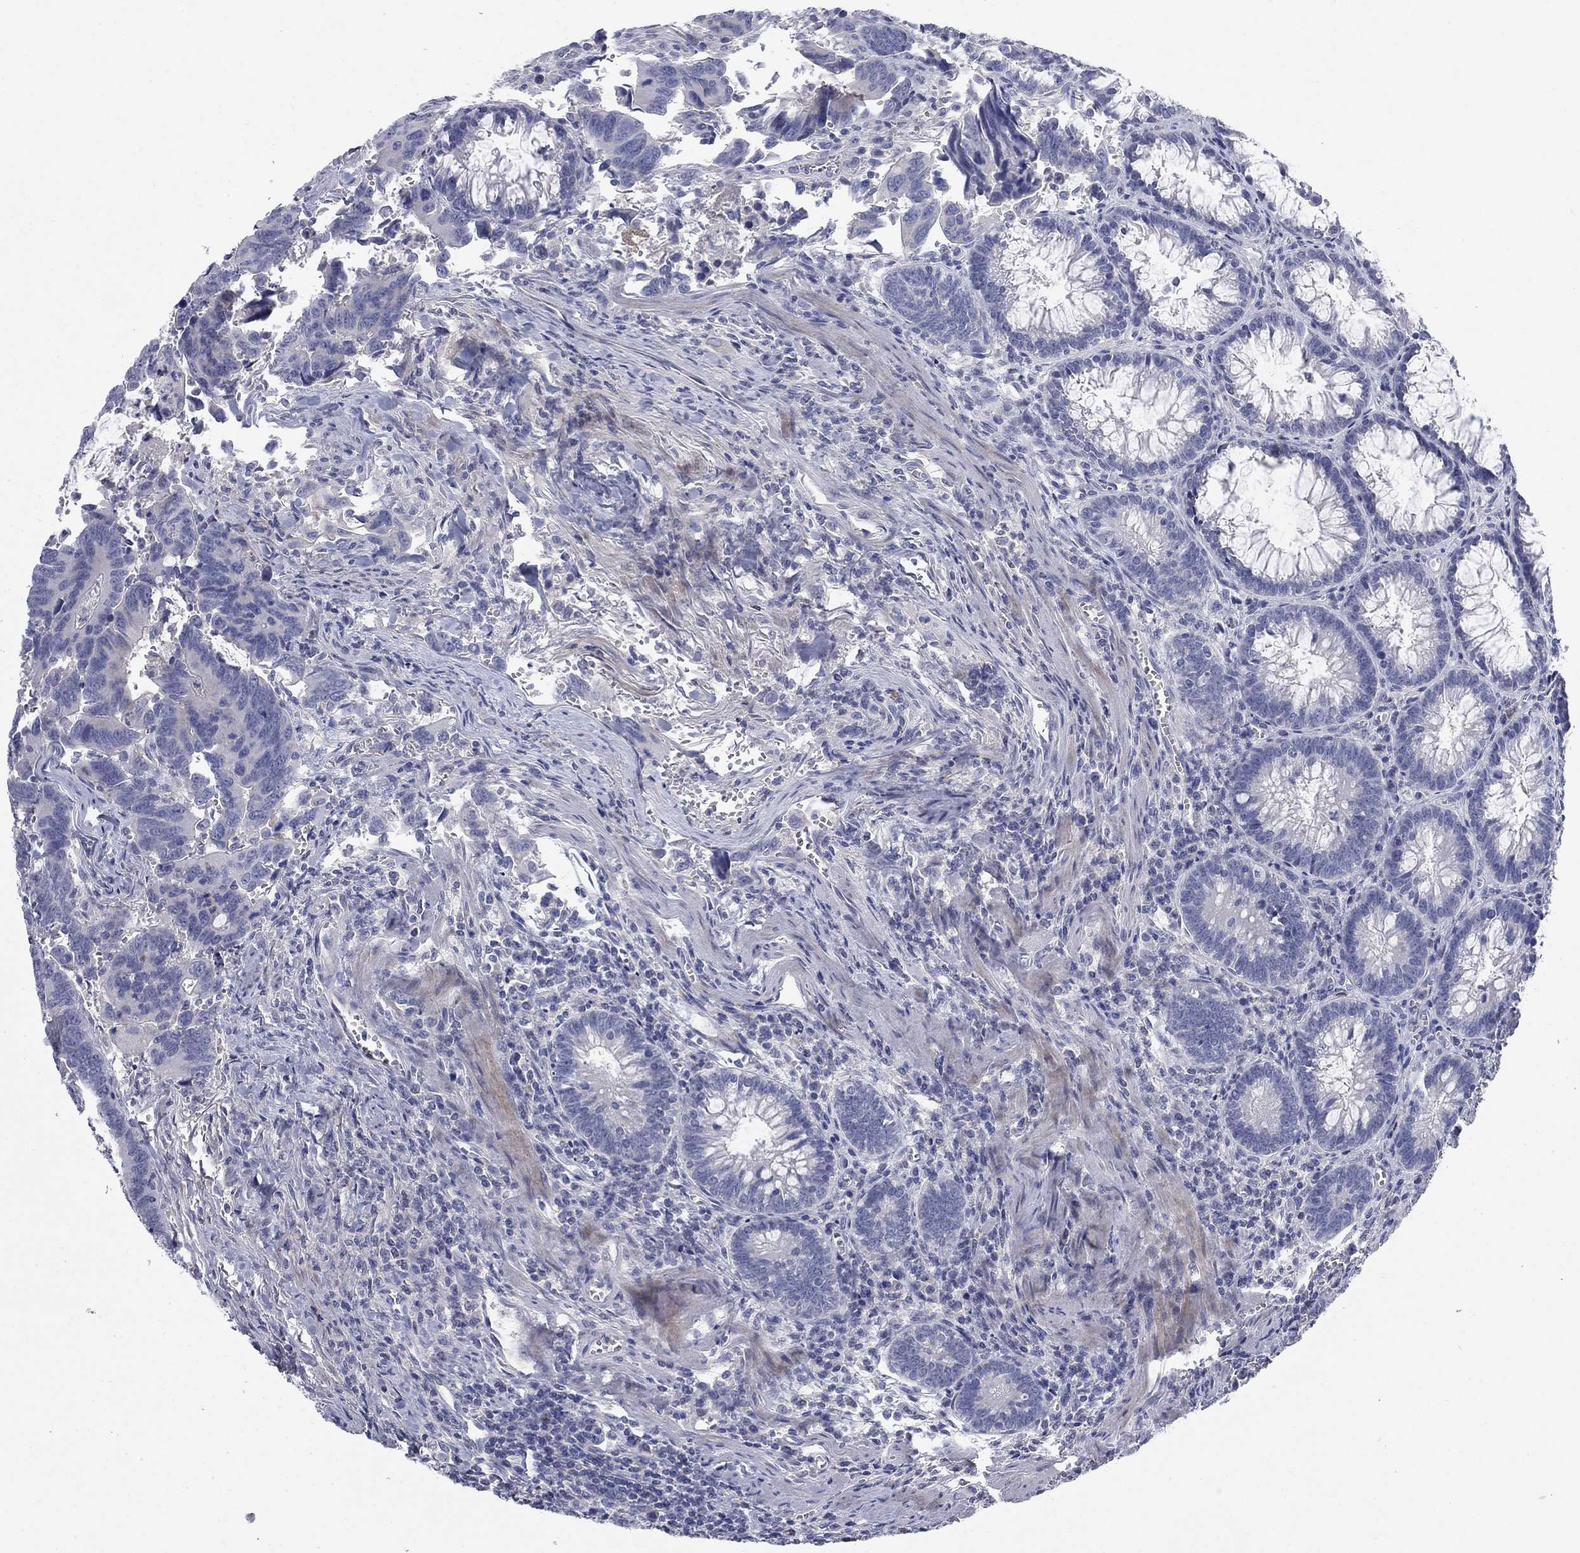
{"staining": {"intensity": "negative", "quantity": "none", "location": "none"}, "tissue": "colorectal cancer", "cell_type": "Tumor cells", "image_type": "cancer", "snomed": [{"axis": "morphology", "description": "Adenocarcinoma, NOS"}, {"axis": "topography", "description": "Rectum"}], "caption": "Immunohistochemical staining of colorectal cancer shows no significant staining in tumor cells. The staining was performed using DAB to visualize the protein expression in brown, while the nuclei were stained in blue with hematoxylin (Magnification: 20x).", "gene": "TMEM249", "patient": {"sex": "male", "age": 67}}